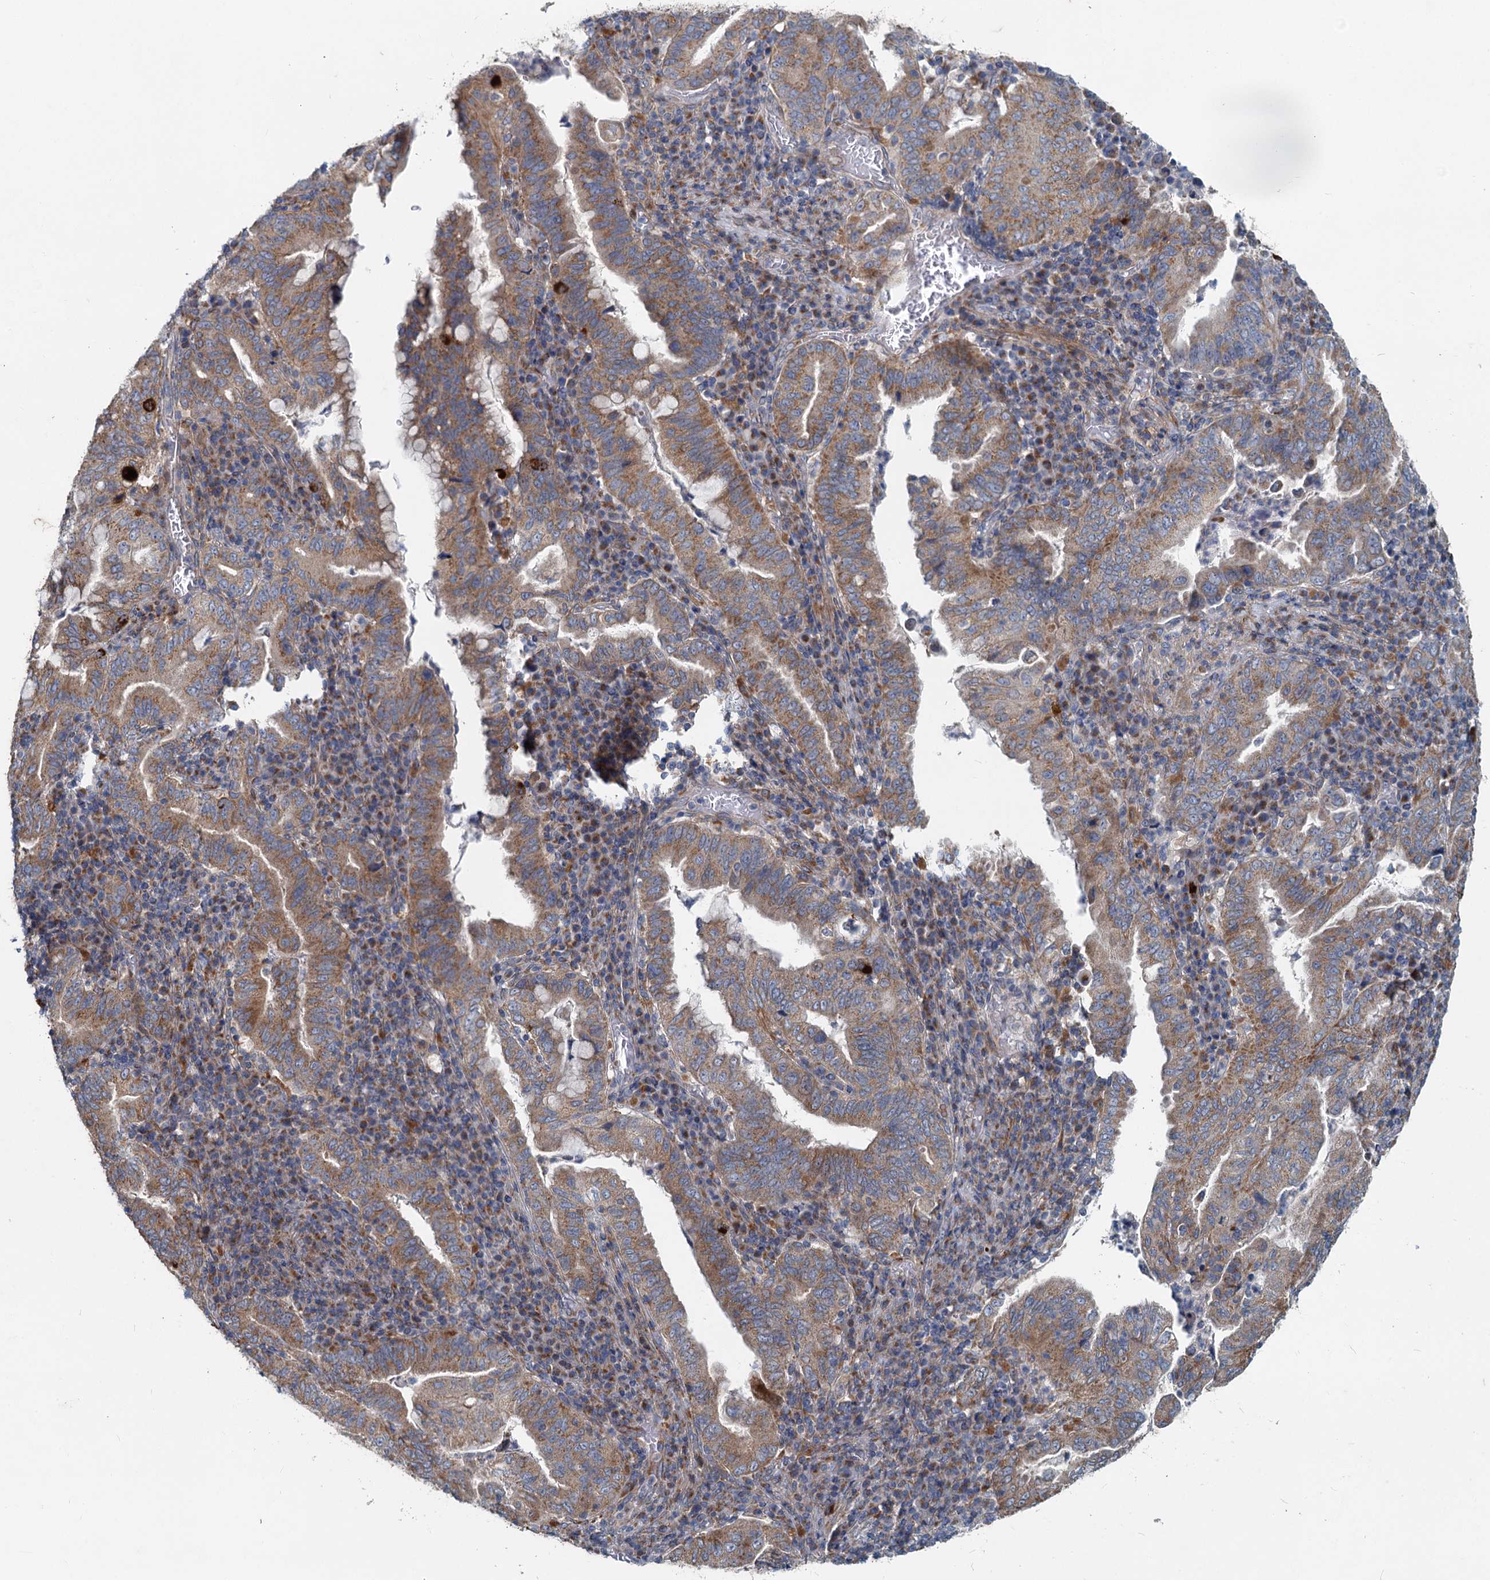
{"staining": {"intensity": "moderate", "quantity": "25%-75%", "location": "cytoplasmic/membranous"}, "tissue": "stomach cancer", "cell_type": "Tumor cells", "image_type": "cancer", "snomed": [{"axis": "morphology", "description": "Normal tissue, NOS"}, {"axis": "morphology", "description": "Adenocarcinoma, NOS"}, {"axis": "topography", "description": "Esophagus"}, {"axis": "topography", "description": "Stomach, upper"}, {"axis": "topography", "description": "Peripheral nerve tissue"}], "caption": "DAB (3,3'-diaminobenzidine) immunohistochemical staining of human adenocarcinoma (stomach) displays moderate cytoplasmic/membranous protein positivity in about 25%-75% of tumor cells.", "gene": "ADCY2", "patient": {"sex": "male", "age": 62}}